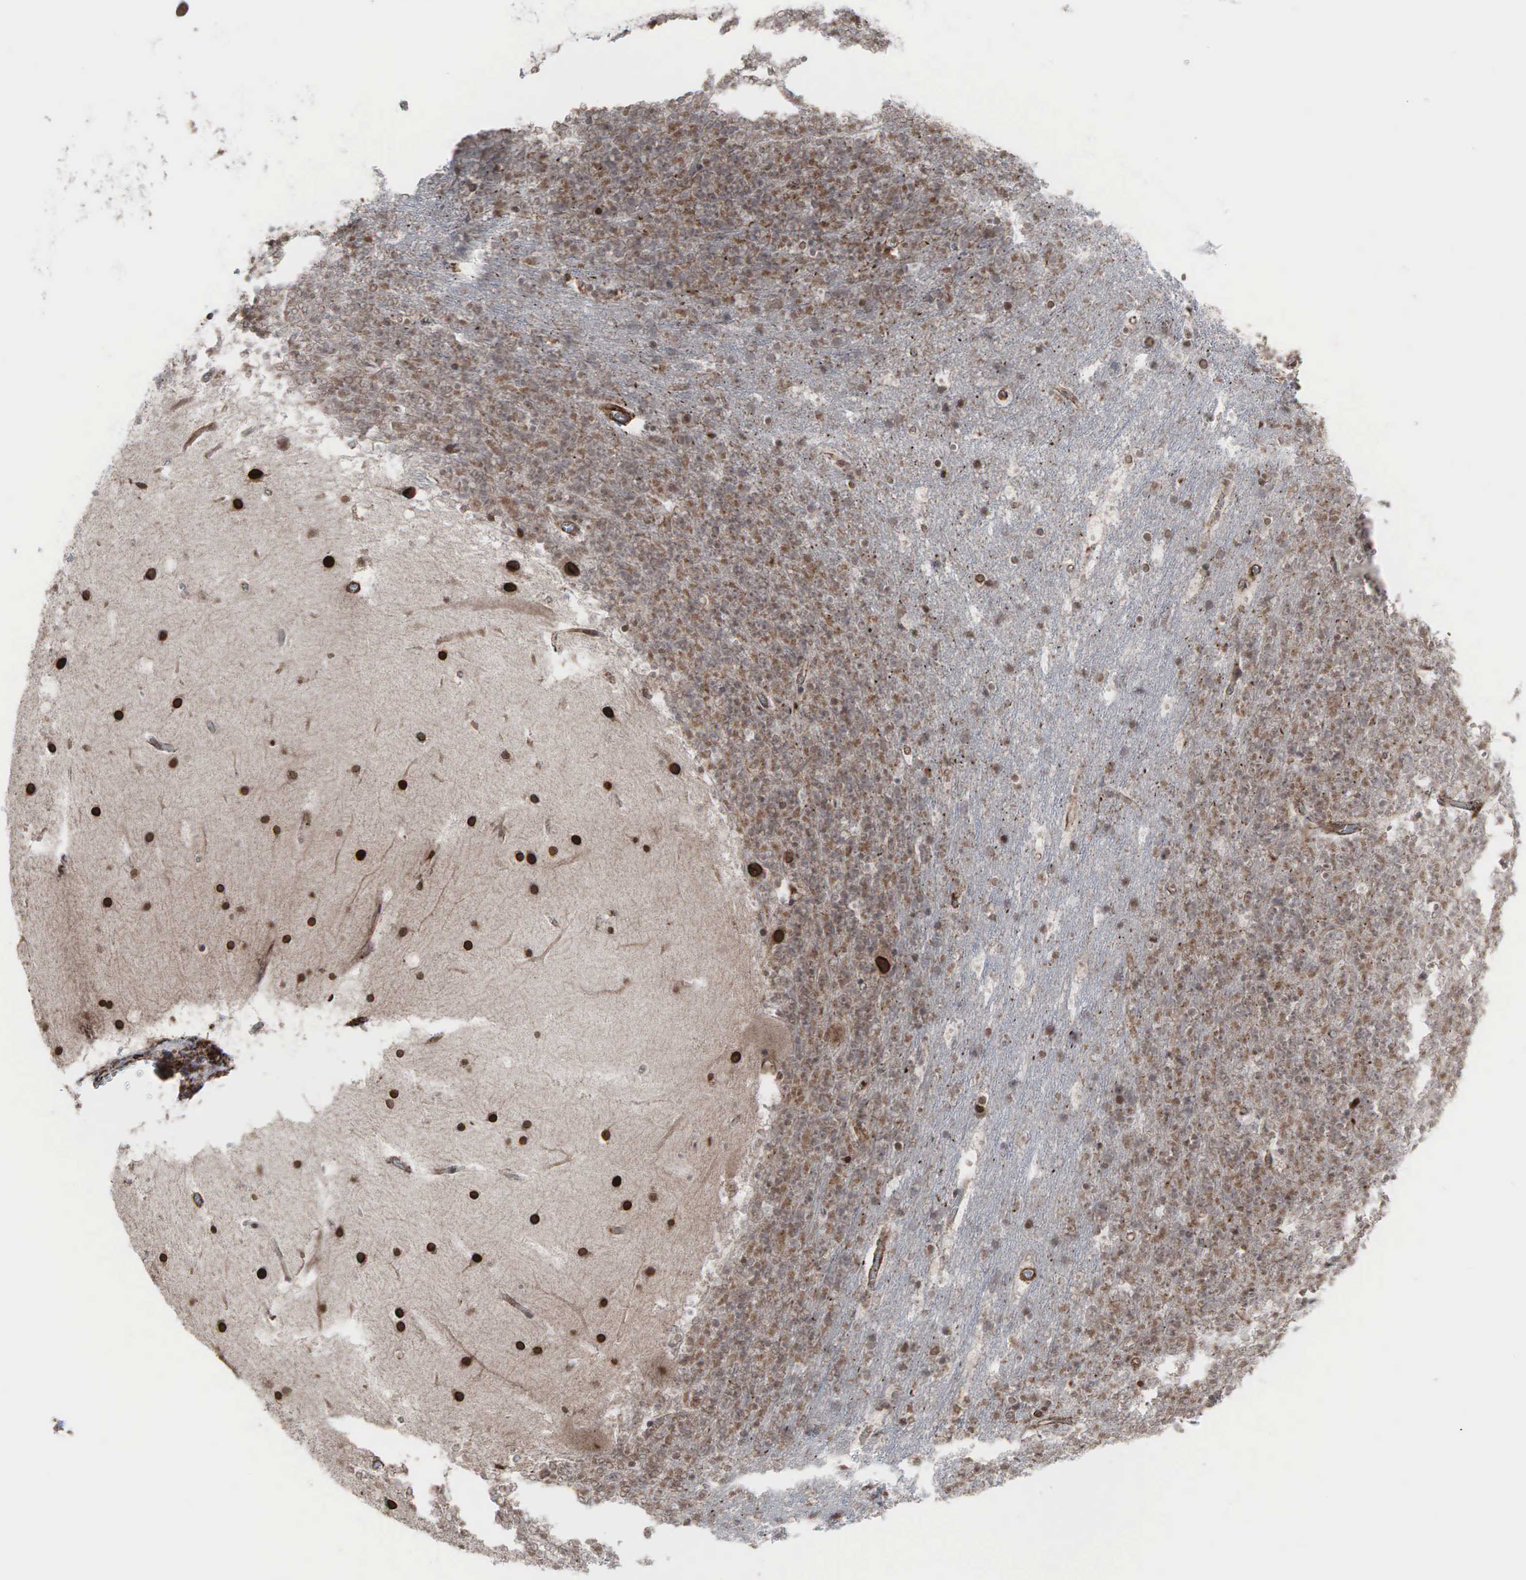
{"staining": {"intensity": "strong", "quantity": ">75%", "location": "nuclear"}, "tissue": "cerebellum", "cell_type": "Cells in granular layer", "image_type": "normal", "snomed": [{"axis": "morphology", "description": "Normal tissue, NOS"}, {"axis": "topography", "description": "Cerebellum"}], "caption": "Immunohistochemistry (IHC) micrograph of benign cerebellum: cerebellum stained using immunohistochemistry (IHC) exhibits high levels of strong protein expression localized specifically in the nuclear of cells in granular layer, appearing as a nuclear brown color.", "gene": "GPRASP1", "patient": {"sex": "male", "age": 45}}